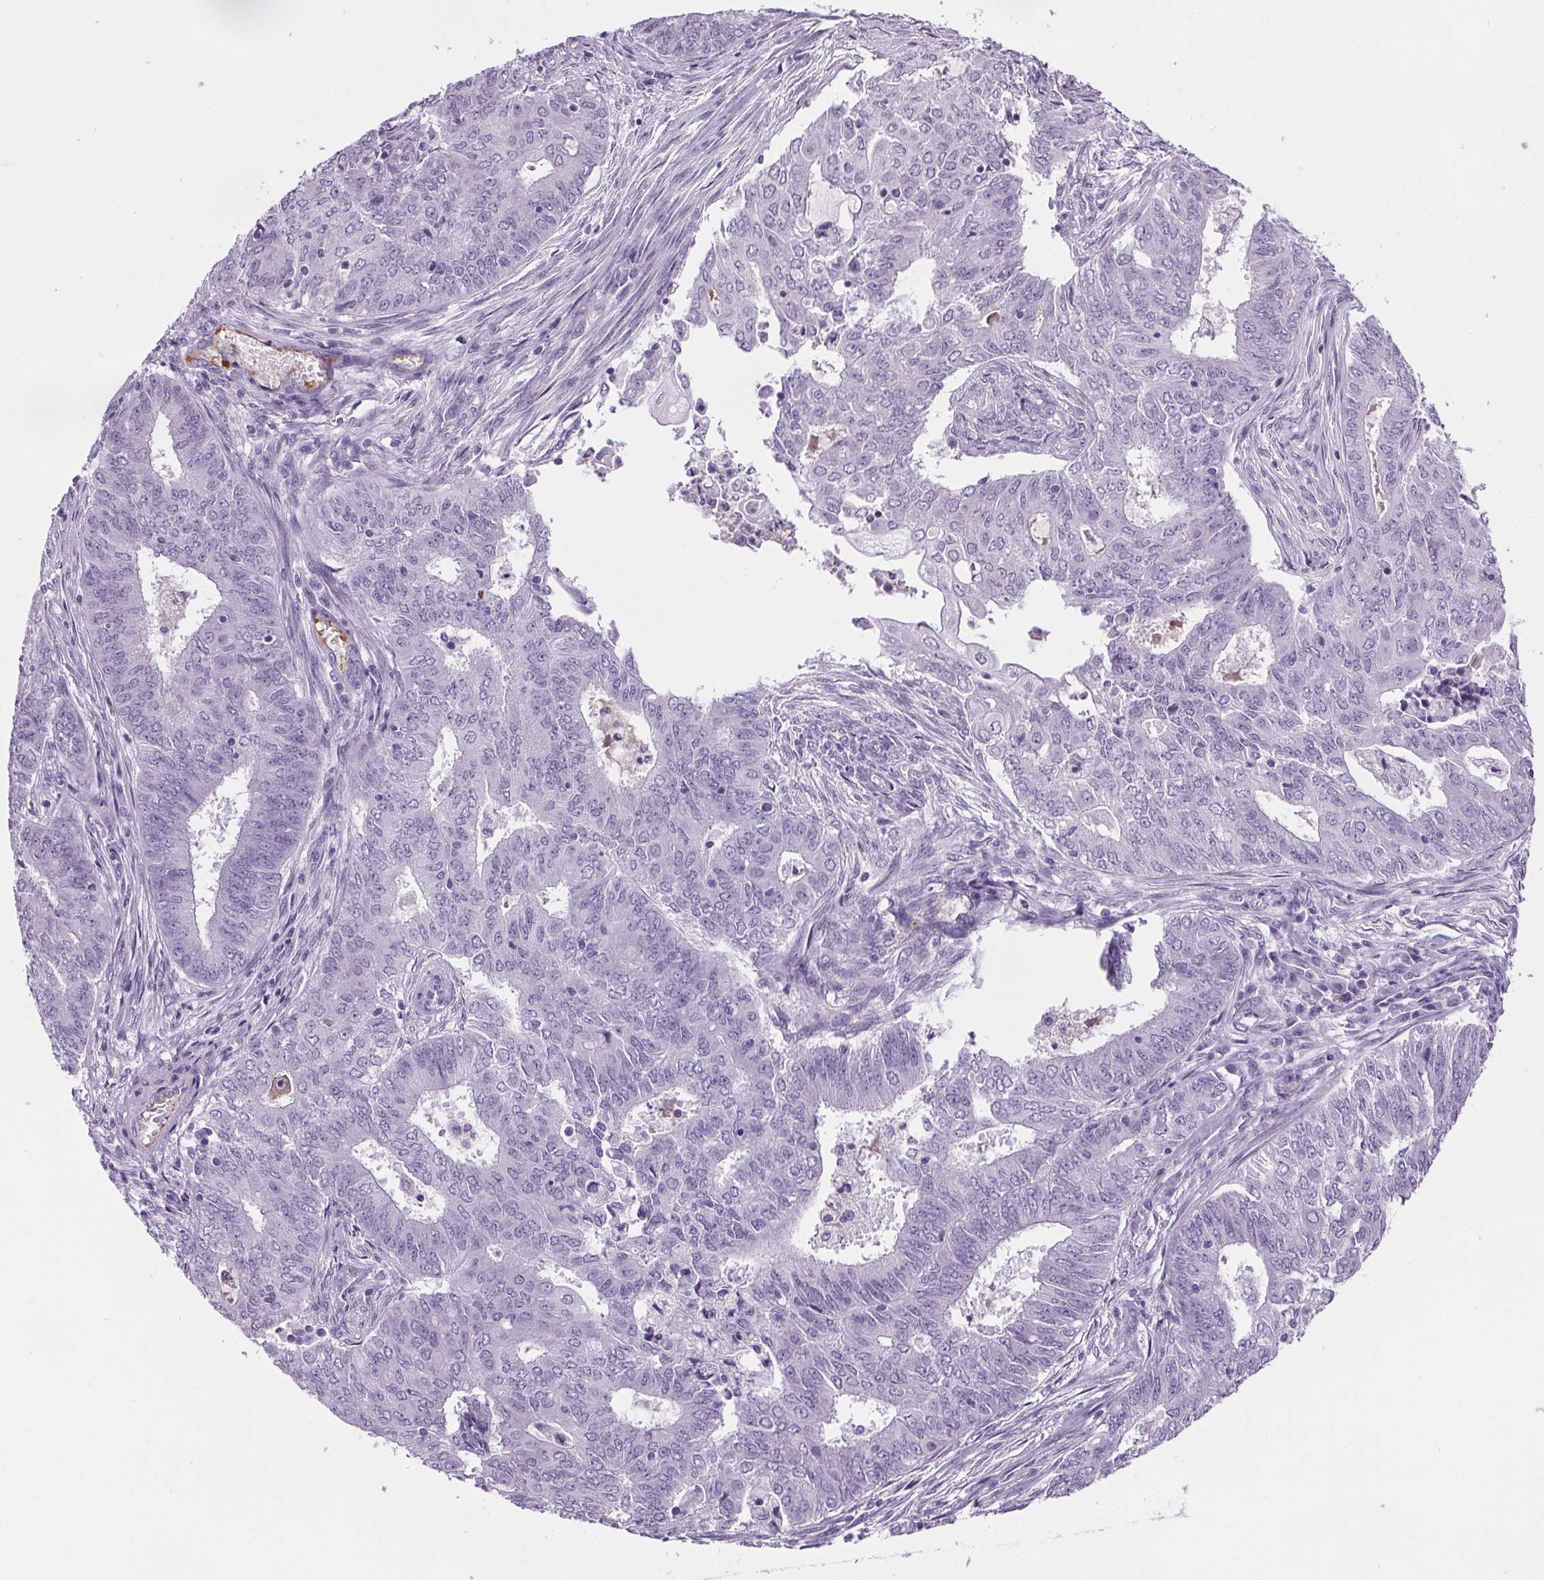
{"staining": {"intensity": "negative", "quantity": "none", "location": "none"}, "tissue": "endometrial cancer", "cell_type": "Tumor cells", "image_type": "cancer", "snomed": [{"axis": "morphology", "description": "Adenocarcinoma, NOS"}, {"axis": "topography", "description": "Endometrium"}], "caption": "IHC histopathology image of adenocarcinoma (endometrial) stained for a protein (brown), which shows no staining in tumor cells.", "gene": "CD5L", "patient": {"sex": "female", "age": 62}}